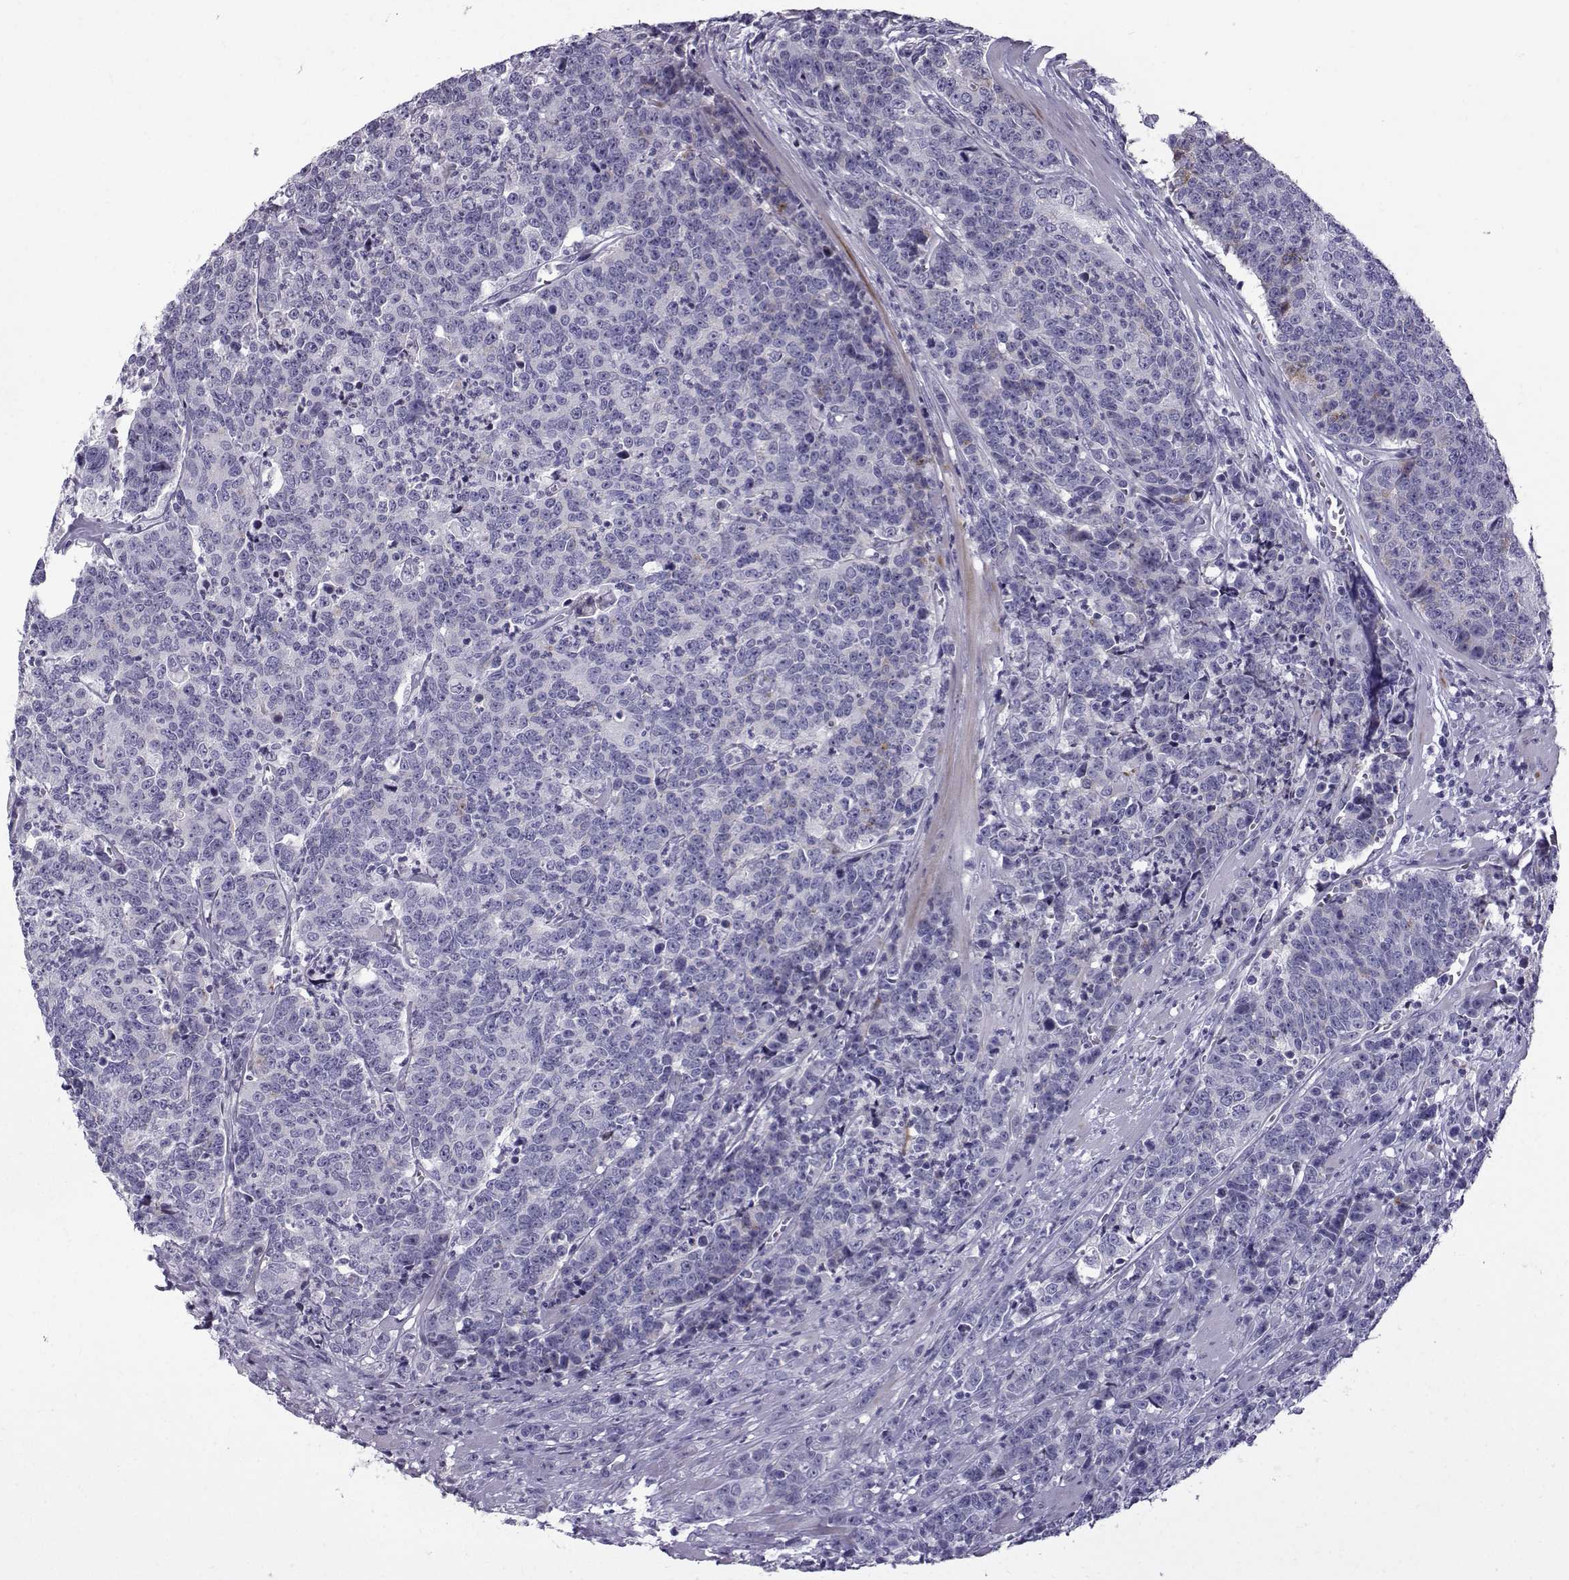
{"staining": {"intensity": "negative", "quantity": "none", "location": "none"}, "tissue": "prostate cancer", "cell_type": "Tumor cells", "image_type": "cancer", "snomed": [{"axis": "morphology", "description": "Adenocarcinoma, NOS"}, {"axis": "topography", "description": "Prostate"}], "caption": "This is a image of IHC staining of adenocarcinoma (prostate), which shows no expression in tumor cells.", "gene": "DMRT3", "patient": {"sex": "male", "age": 67}}